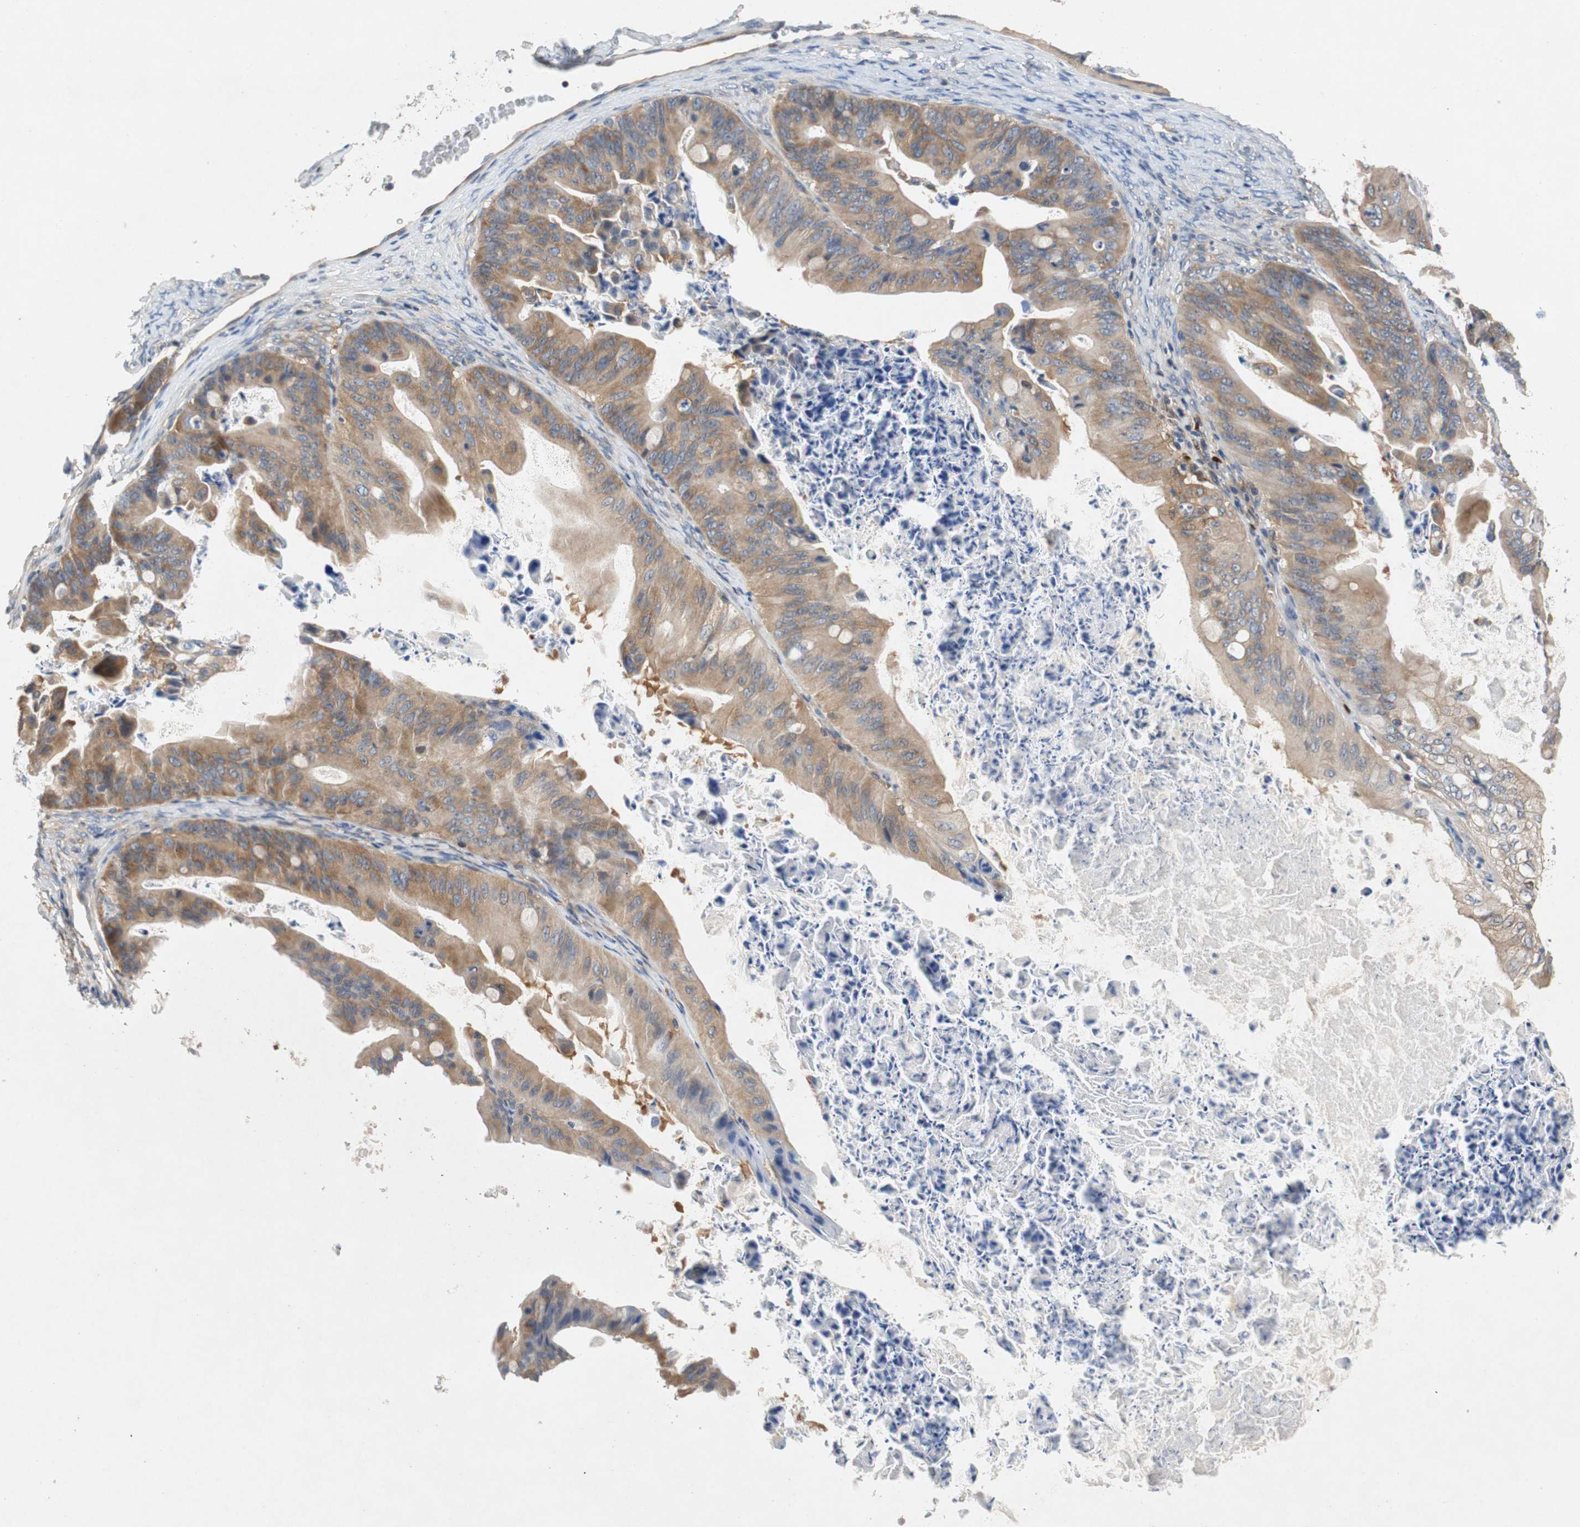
{"staining": {"intensity": "weak", "quantity": ">75%", "location": "cytoplasmic/membranous"}, "tissue": "ovarian cancer", "cell_type": "Tumor cells", "image_type": "cancer", "snomed": [{"axis": "morphology", "description": "Cystadenocarcinoma, mucinous, NOS"}, {"axis": "topography", "description": "Ovary"}], "caption": "Immunohistochemistry of human ovarian mucinous cystadenocarcinoma demonstrates low levels of weak cytoplasmic/membranous positivity in approximately >75% of tumor cells.", "gene": "RELB", "patient": {"sex": "female", "age": 37}}